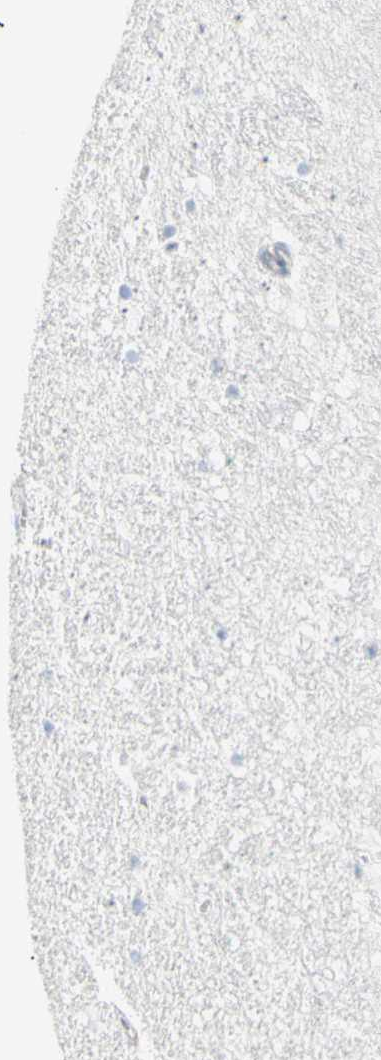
{"staining": {"intensity": "negative", "quantity": "none", "location": "none"}, "tissue": "hippocampus", "cell_type": "Glial cells", "image_type": "normal", "snomed": [{"axis": "morphology", "description": "Normal tissue, NOS"}, {"axis": "topography", "description": "Hippocampus"}], "caption": "Human hippocampus stained for a protein using IHC shows no positivity in glial cells.", "gene": "B4GALNT3", "patient": {"sex": "male", "age": 45}}